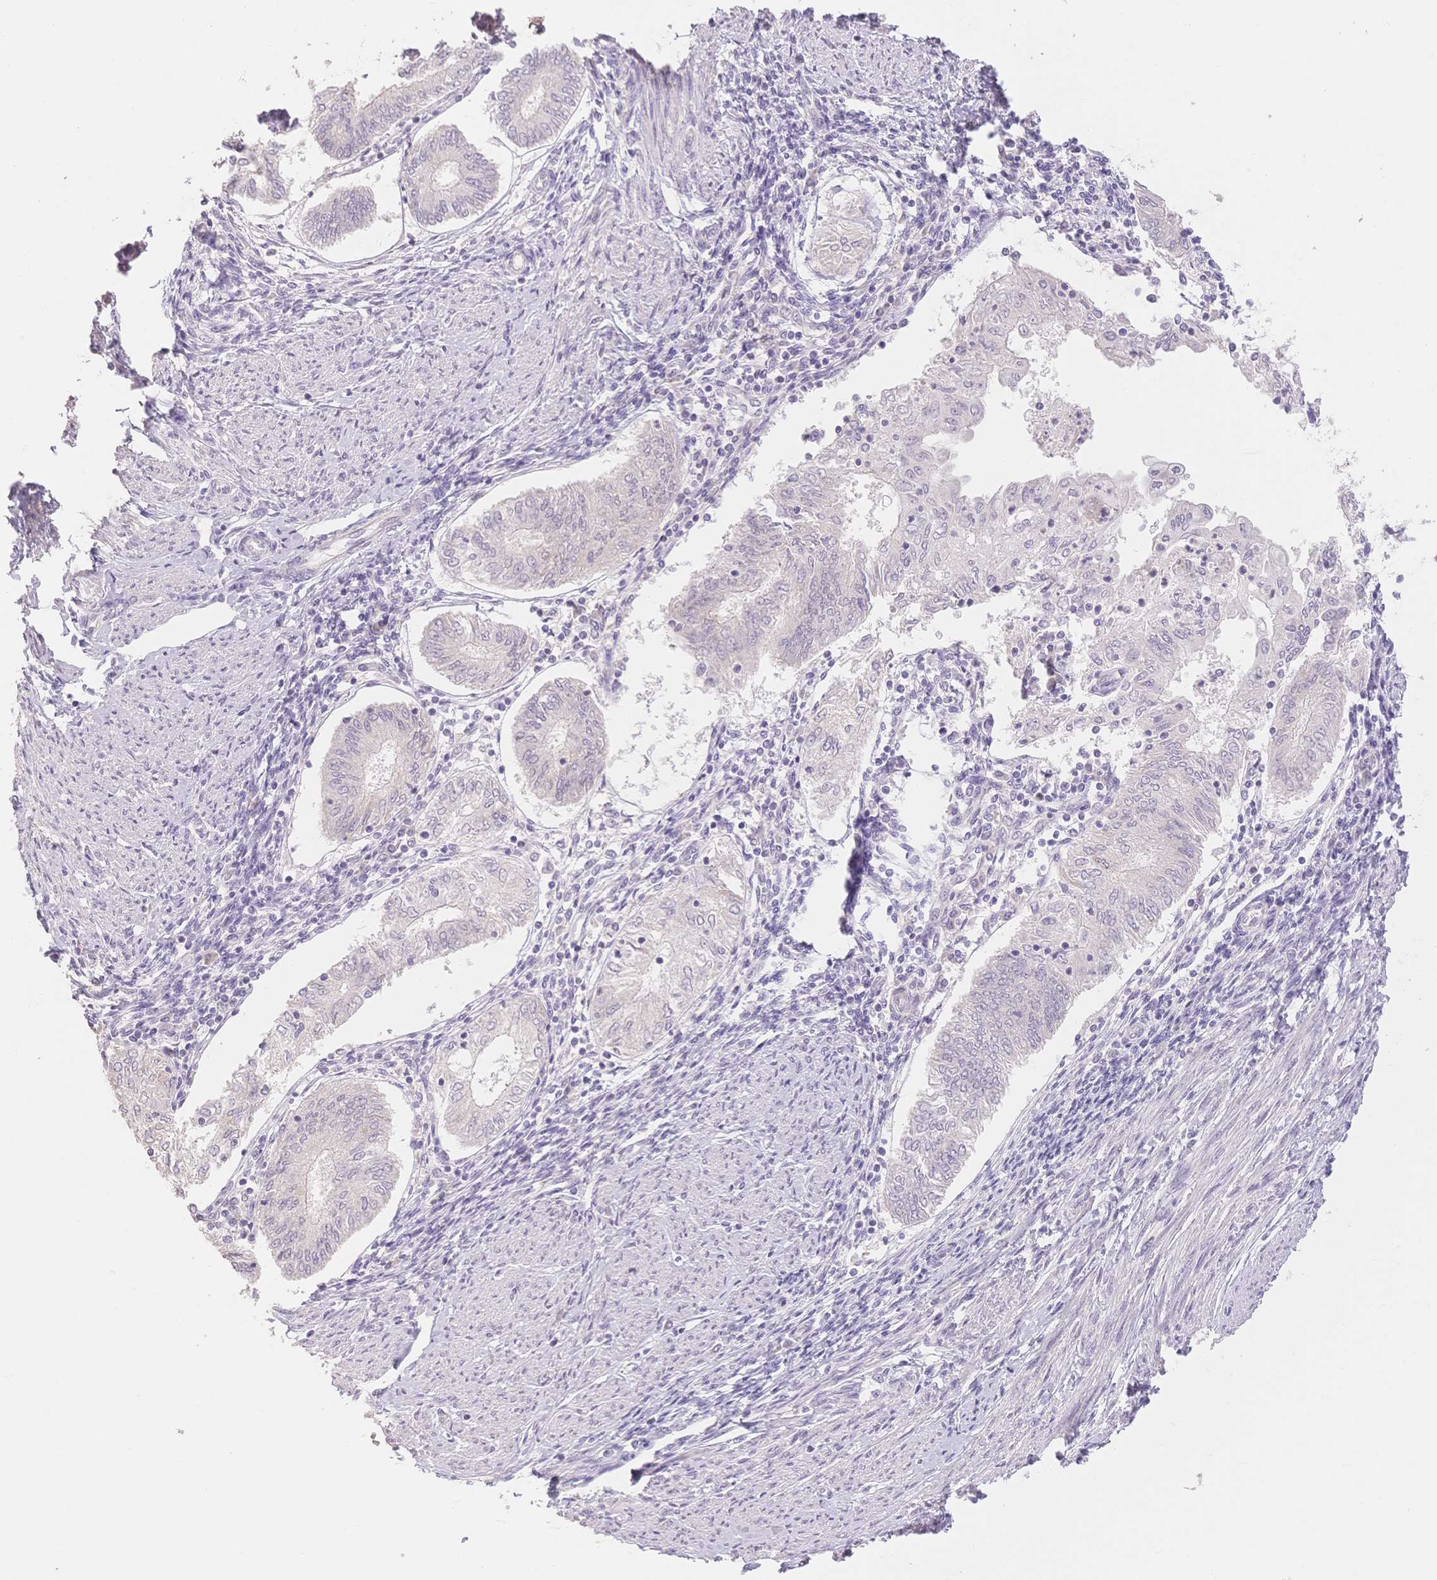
{"staining": {"intensity": "negative", "quantity": "none", "location": "none"}, "tissue": "endometrial cancer", "cell_type": "Tumor cells", "image_type": "cancer", "snomed": [{"axis": "morphology", "description": "Adenocarcinoma, NOS"}, {"axis": "topography", "description": "Endometrium"}], "caption": "The immunohistochemistry (IHC) histopathology image has no significant staining in tumor cells of endometrial cancer tissue.", "gene": "SUV39H2", "patient": {"sex": "female", "age": 68}}